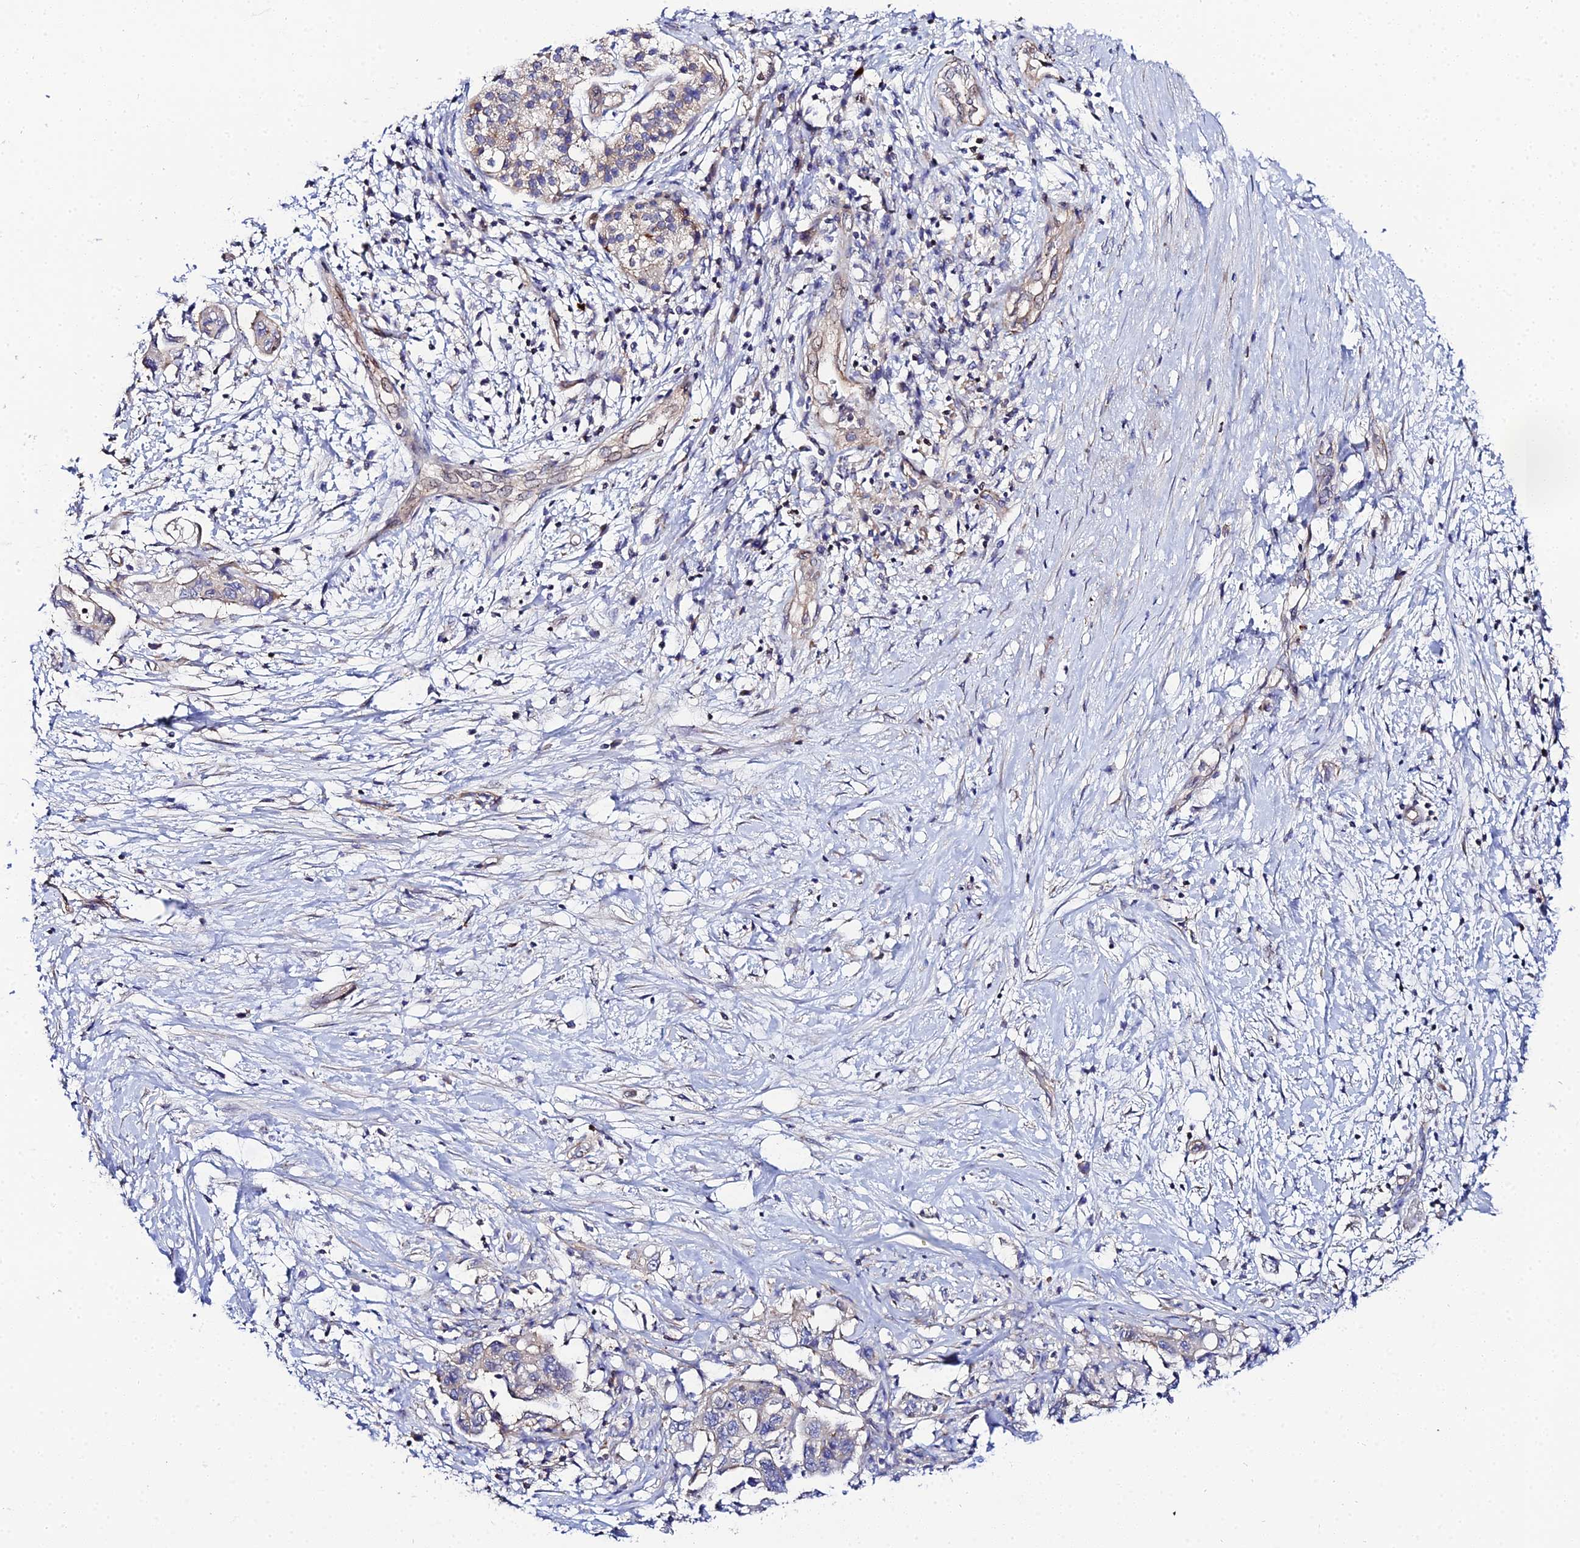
{"staining": {"intensity": "weak", "quantity": "<25%", "location": "cytoplasmic/membranous"}, "tissue": "pancreatic cancer", "cell_type": "Tumor cells", "image_type": "cancer", "snomed": [{"axis": "morphology", "description": "Adenocarcinoma, NOS"}, {"axis": "topography", "description": "Pancreas"}], "caption": "DAB (3,3'-diaminobenzidine) immunohistochemical staining of human pancreatic cancer reveals no significant staining in tumor cells.", "gene": "APOBEC3H", "patient": {"sex": "female", "age": 73}}